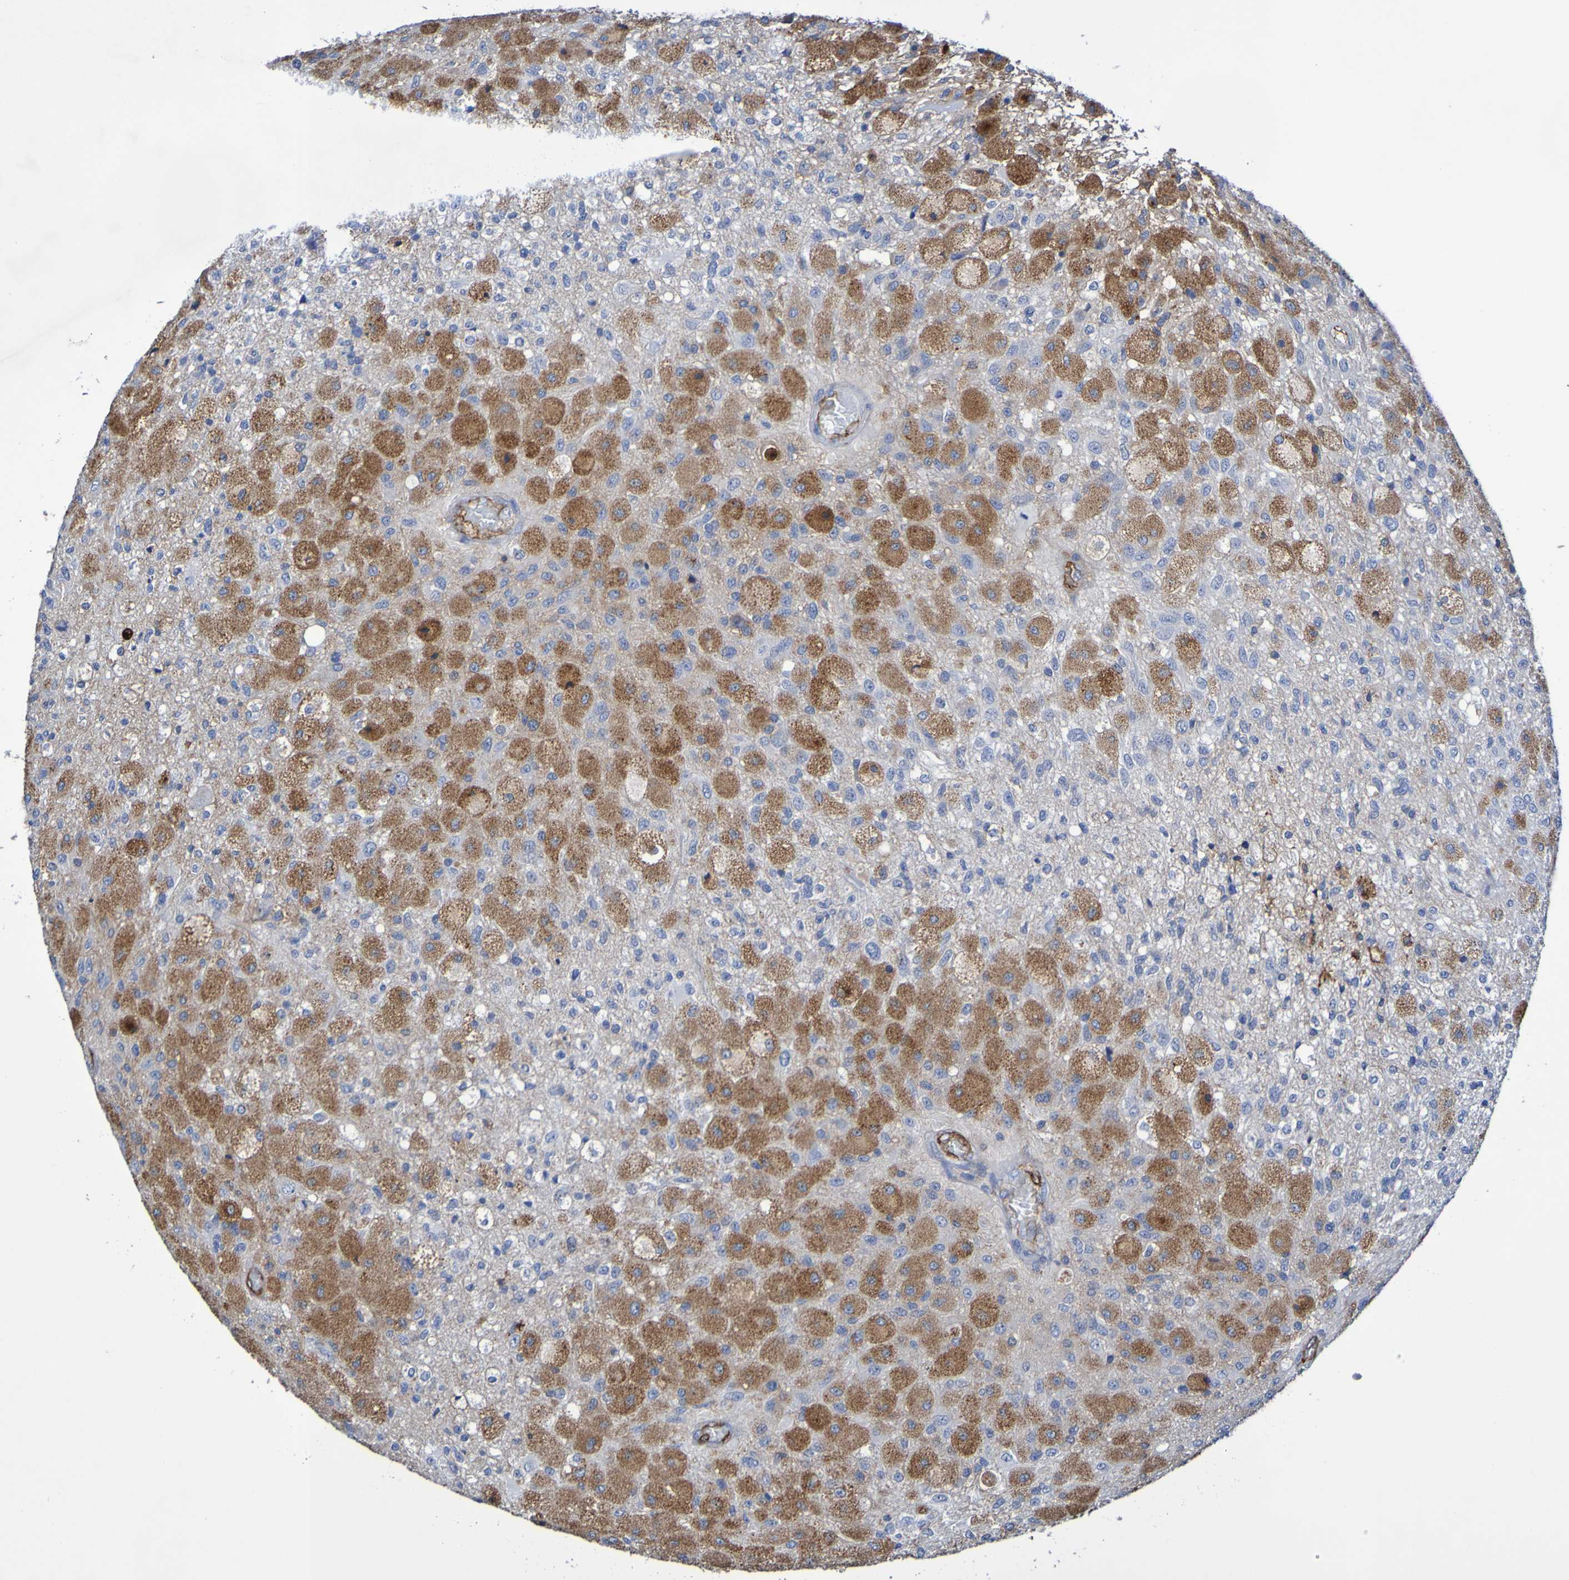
{"staining": {"intensity": "moderate", "quantity": "25%-75%", "location": "cytoplasmic/membranous"}, "tissue": "glioma", "cell_type": "Tumor cells", "image_type": "cancer", "snomed": [{"axis": "morphology", "description": "Normal tissue, NOS"}, {"axis": "morphology", "description": "Glioma, malignant, High grade"}, {"axis": "topography", "description": "Cerebral cortex"}], "caption": "Immunohistochemical staining of glioma shows medium levels of moderate cytoplasmic/membranous expression in about 25%-75% of tumor cells.", "gene": "SLC3A2", "patient": {"sex": "male", "age": 77}}